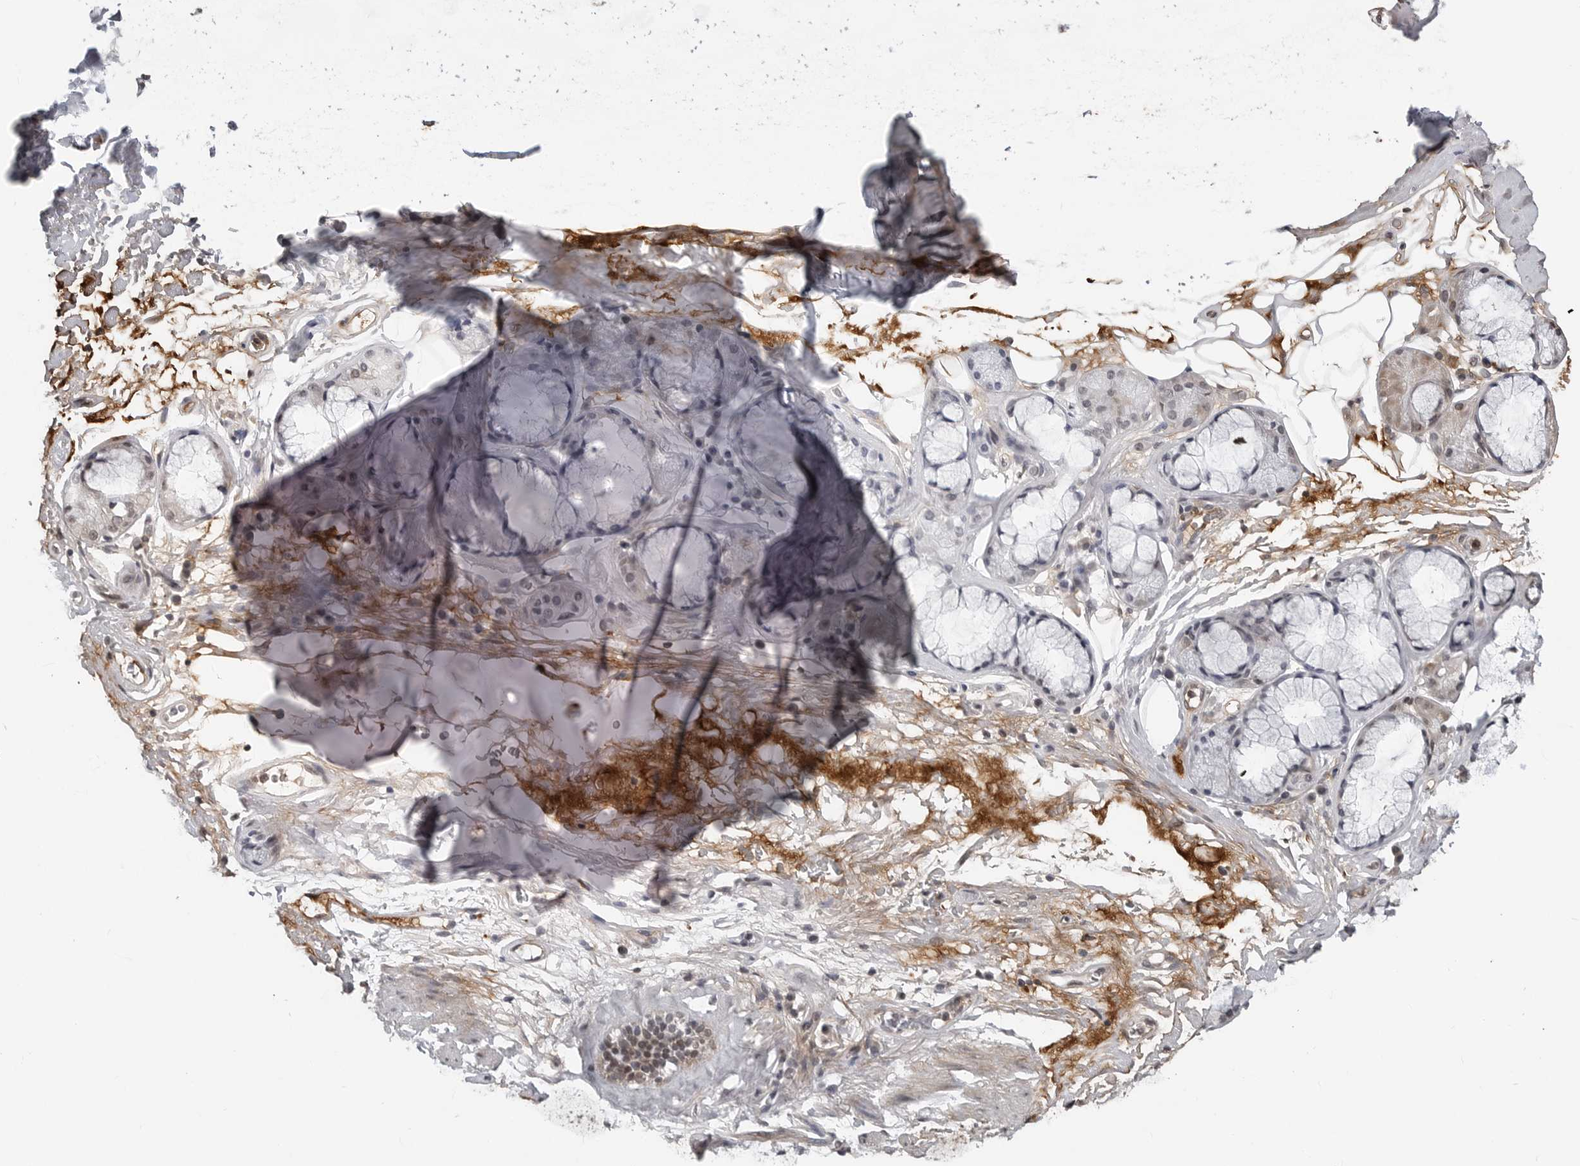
{"staining": {"intensity": "negative", "quantity": "none", "location": "none"}, "tissue": "adipose tissue", "cell_type": "Adipocytes", "image_type": "normal", "snomed": [{"axis": "morphology", "description": "Normal tissue, NOS"}, {"axis": "topography", "description": "Cartilage tissue"}], "caption": "IHC micrograph of unremarkable human adipose tissue stained for a protein (brown), which exhibits no staining in adipocytes.", "gene": "CXCR5", "patient": {"sex": "female", "age": 63}}